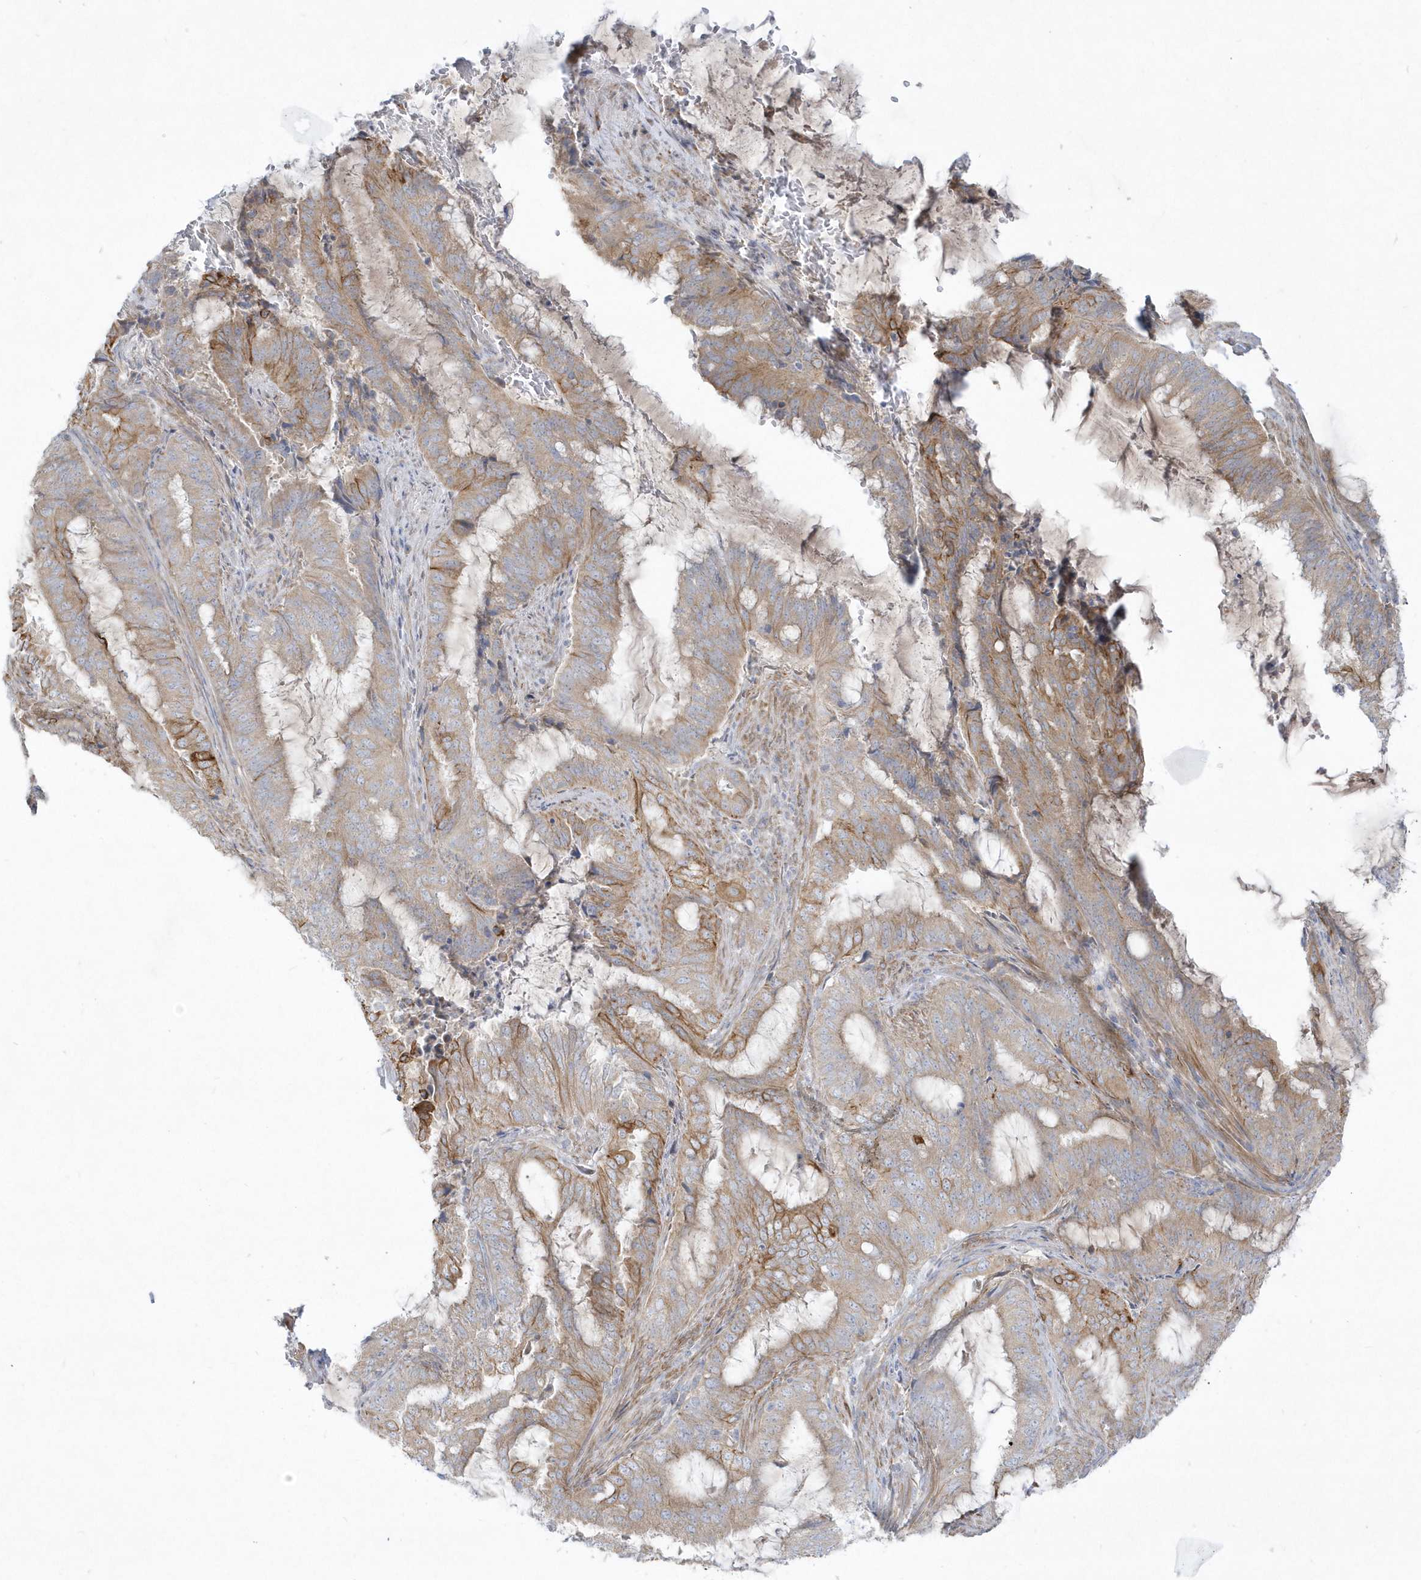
{"staining": {"intensity": "moderate", "quantity": "25%-75%", "location": "cytoplasmic/membranous"}, "tissue": "endometrial cancer", "cell_type": "Tumor cells", "image_type": "cancer", "snomed": [{"axis": "morphology", "description": "Adenocarcinoma, NOS"}, {"axis": "topography", "description": "Endometrium"}], "caption": "Tumor cells display moderate cytoplasmic/membranous expression in approximately 25%-75% of cells in adenocarcinoma (endometrial). The protein is shown in brown color, while the nuclei are stained blue.", "gene": "LARS1", "patient": {"sex": "female", "age": 51}}